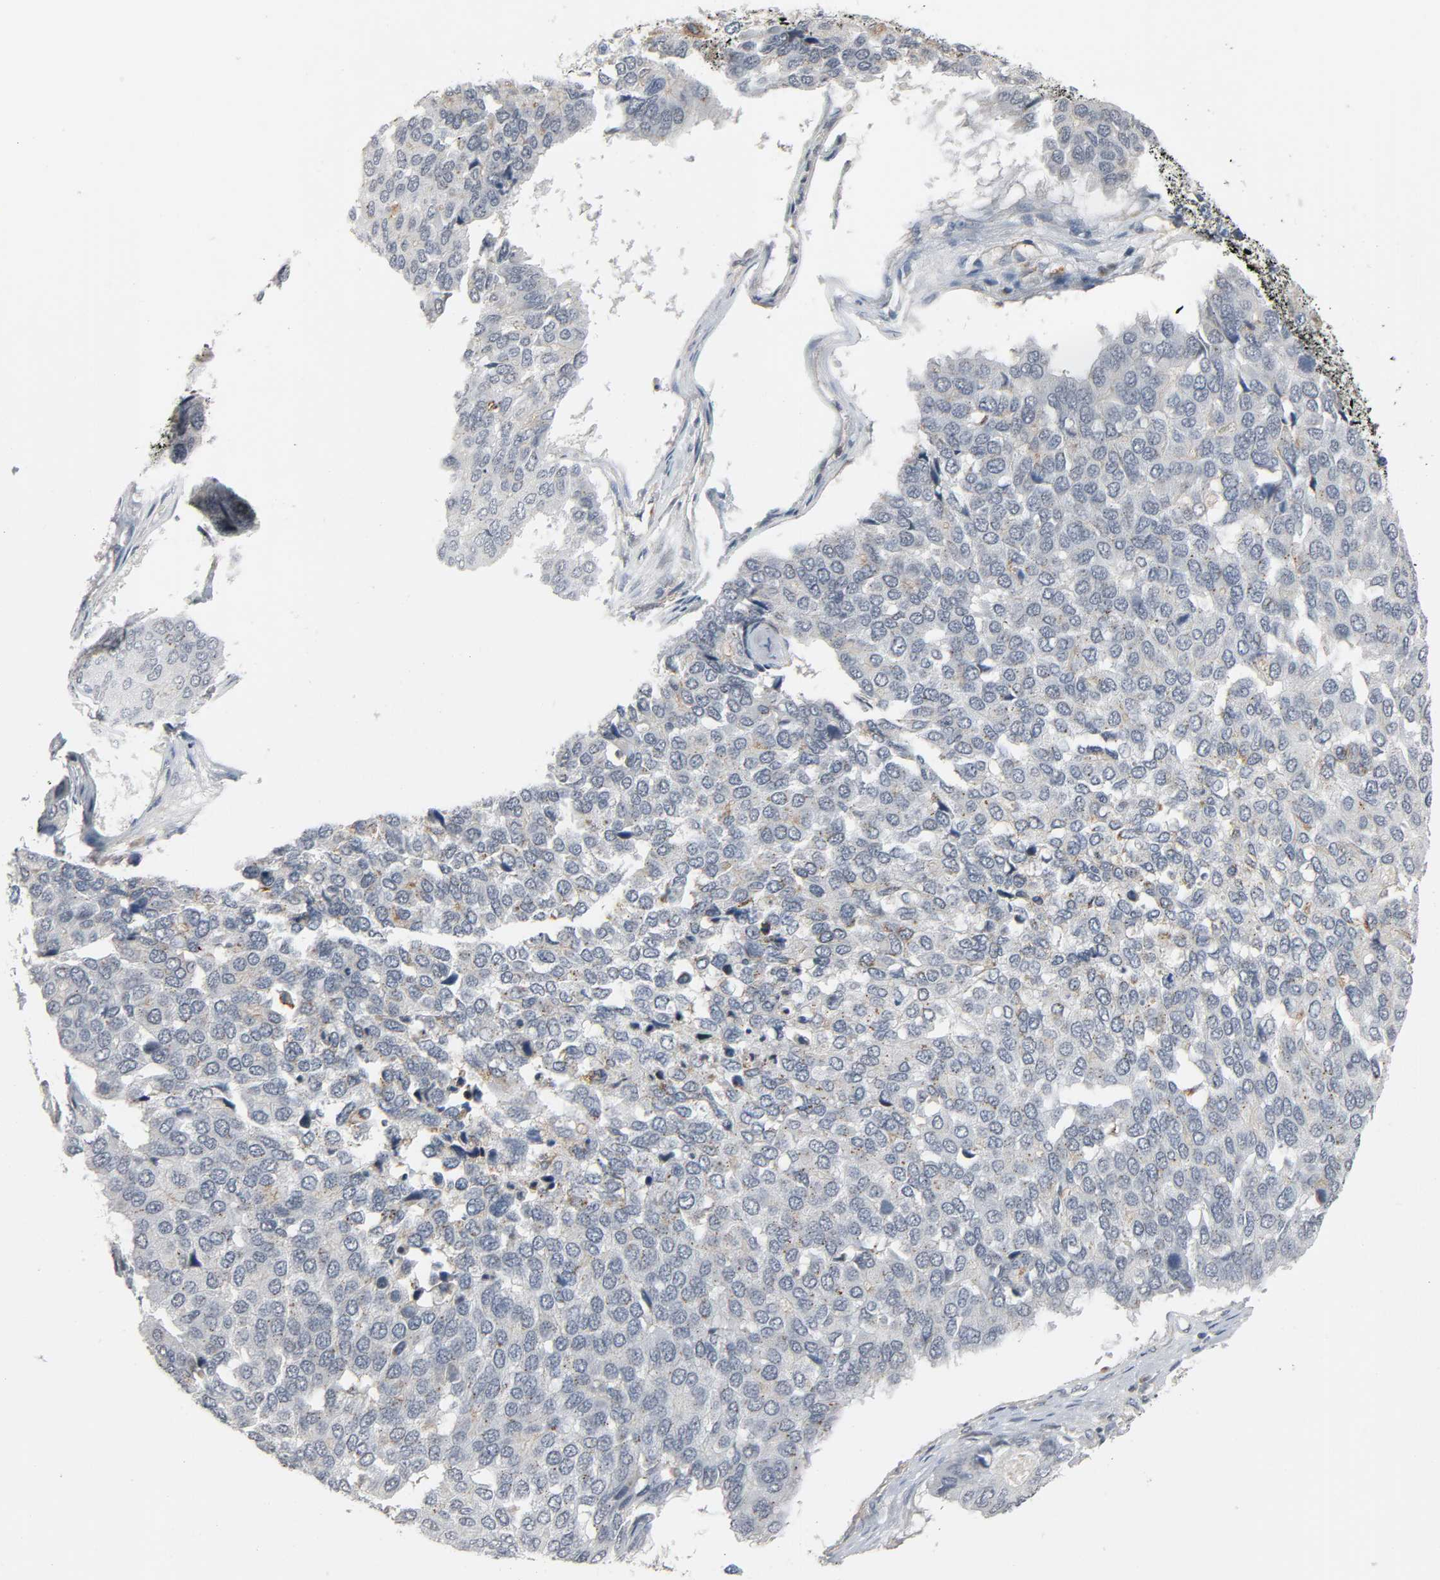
{"staining": {"intensity": "weak", "quantity": "<25%", "location": "cytoplasmic/membranous"}, "tissue": "pancreatic cancer", "cell_type": "Tumor cells", "image_type": "cancer", "snomed": [{"axis": "morphology", "description": "Adenocarcinoma, NOS"}, {"axis": "topography", "description": "Pancreas"}], "caption": "IHC photomicrograph of pancreatic cancer (adenocarcinoma) stained for a protein (brown), which displays no expression in tumor cells. (DAB immunohistochemistry visualized using brightfield microscopy, high magnification).", "gene": "CD4", "patient": {"sex": "male", "age": 50}}